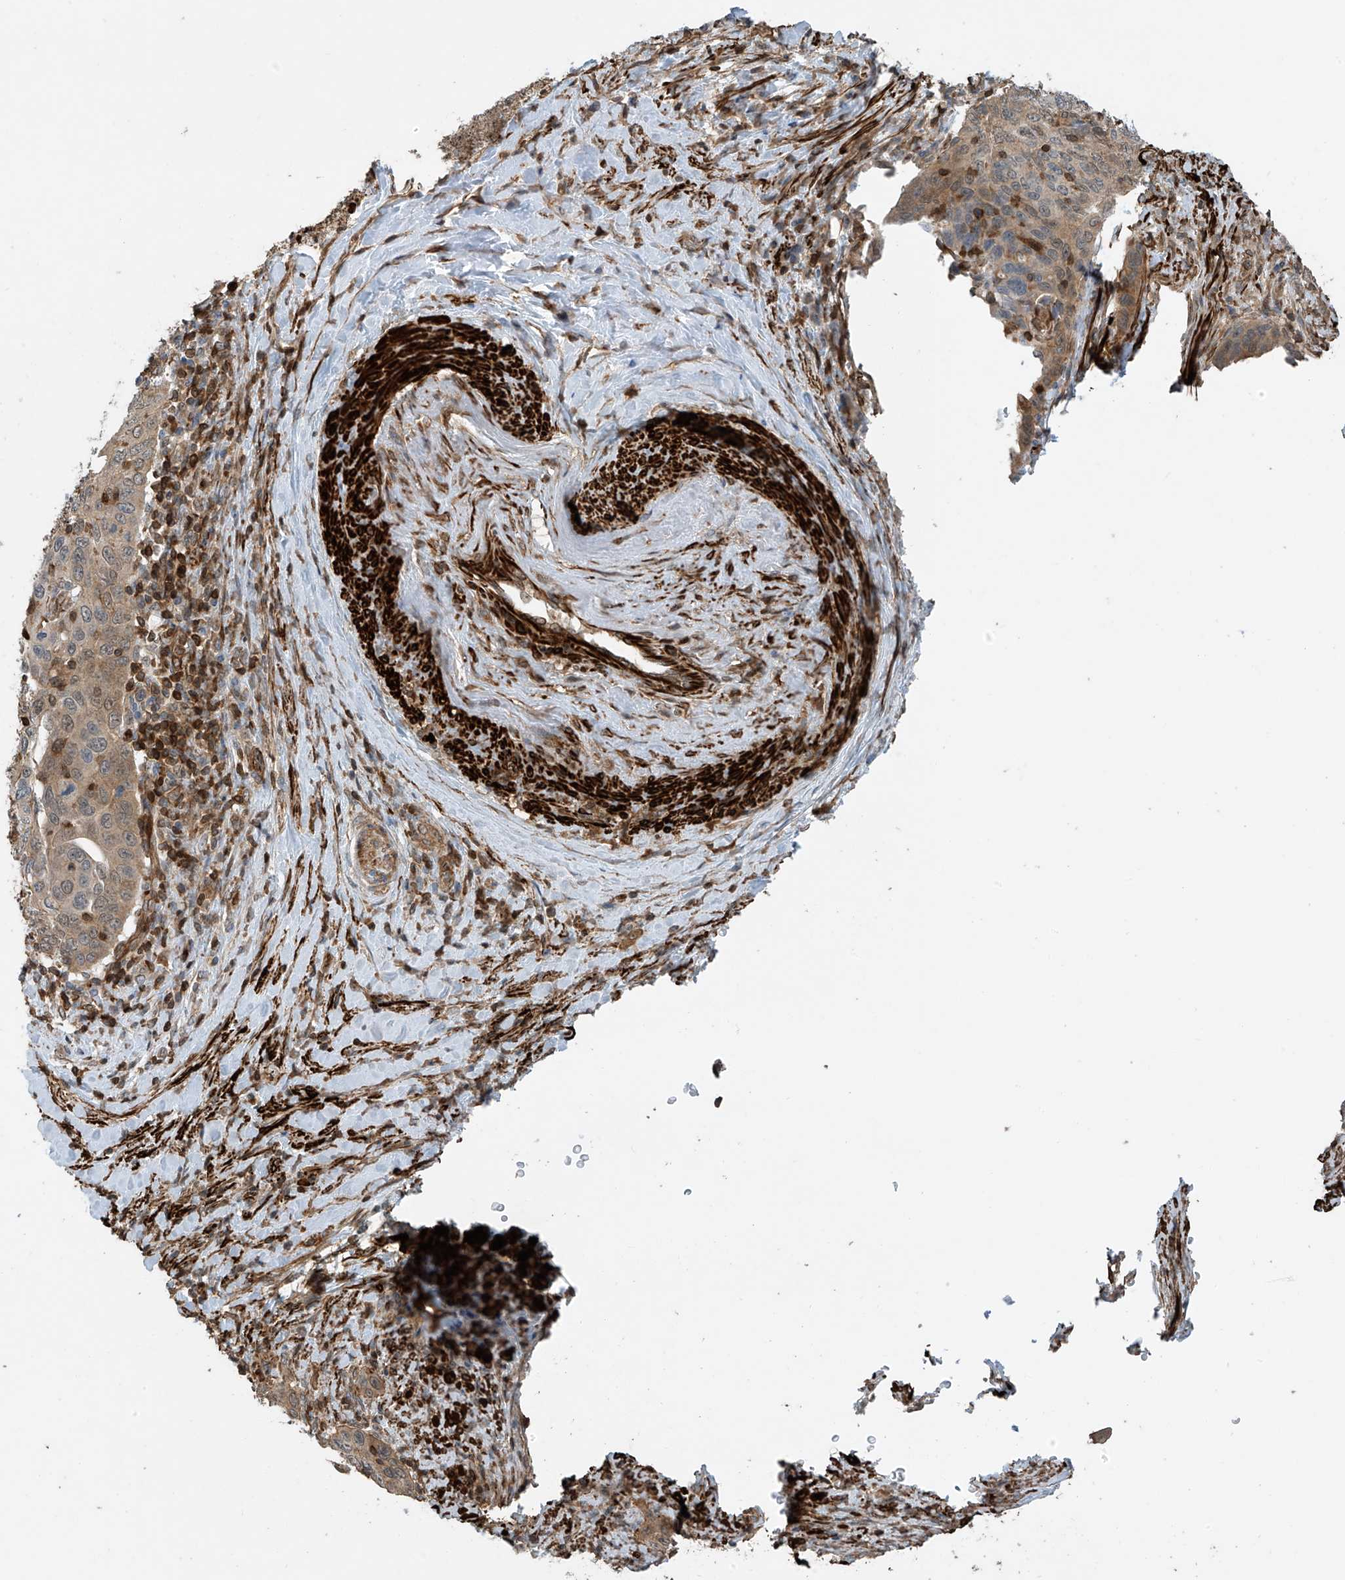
{"staining": {"intensity": "weak", "quantity": ">75%", "location": "cytoplasmic/membranous"}, "tissue": "cervical cancer", "cell_type": "Tumor cells", "image_type": "cancer", "snomed": [{"axis": "morphology", "description": "Squamous cell carcinoma, NOS"}, {"axis": "topography", "description": "Cervix"}], "caption": "IHC image of human squamous cell carcinoma (cervical) stained for a protein (brown), which exhibits low levels of weak cytoplasmic/membranous positivity in about >75% of tumor cells.", "gene": "SH3BGRL3", "patient": {"sex": "female", "age": 60}}